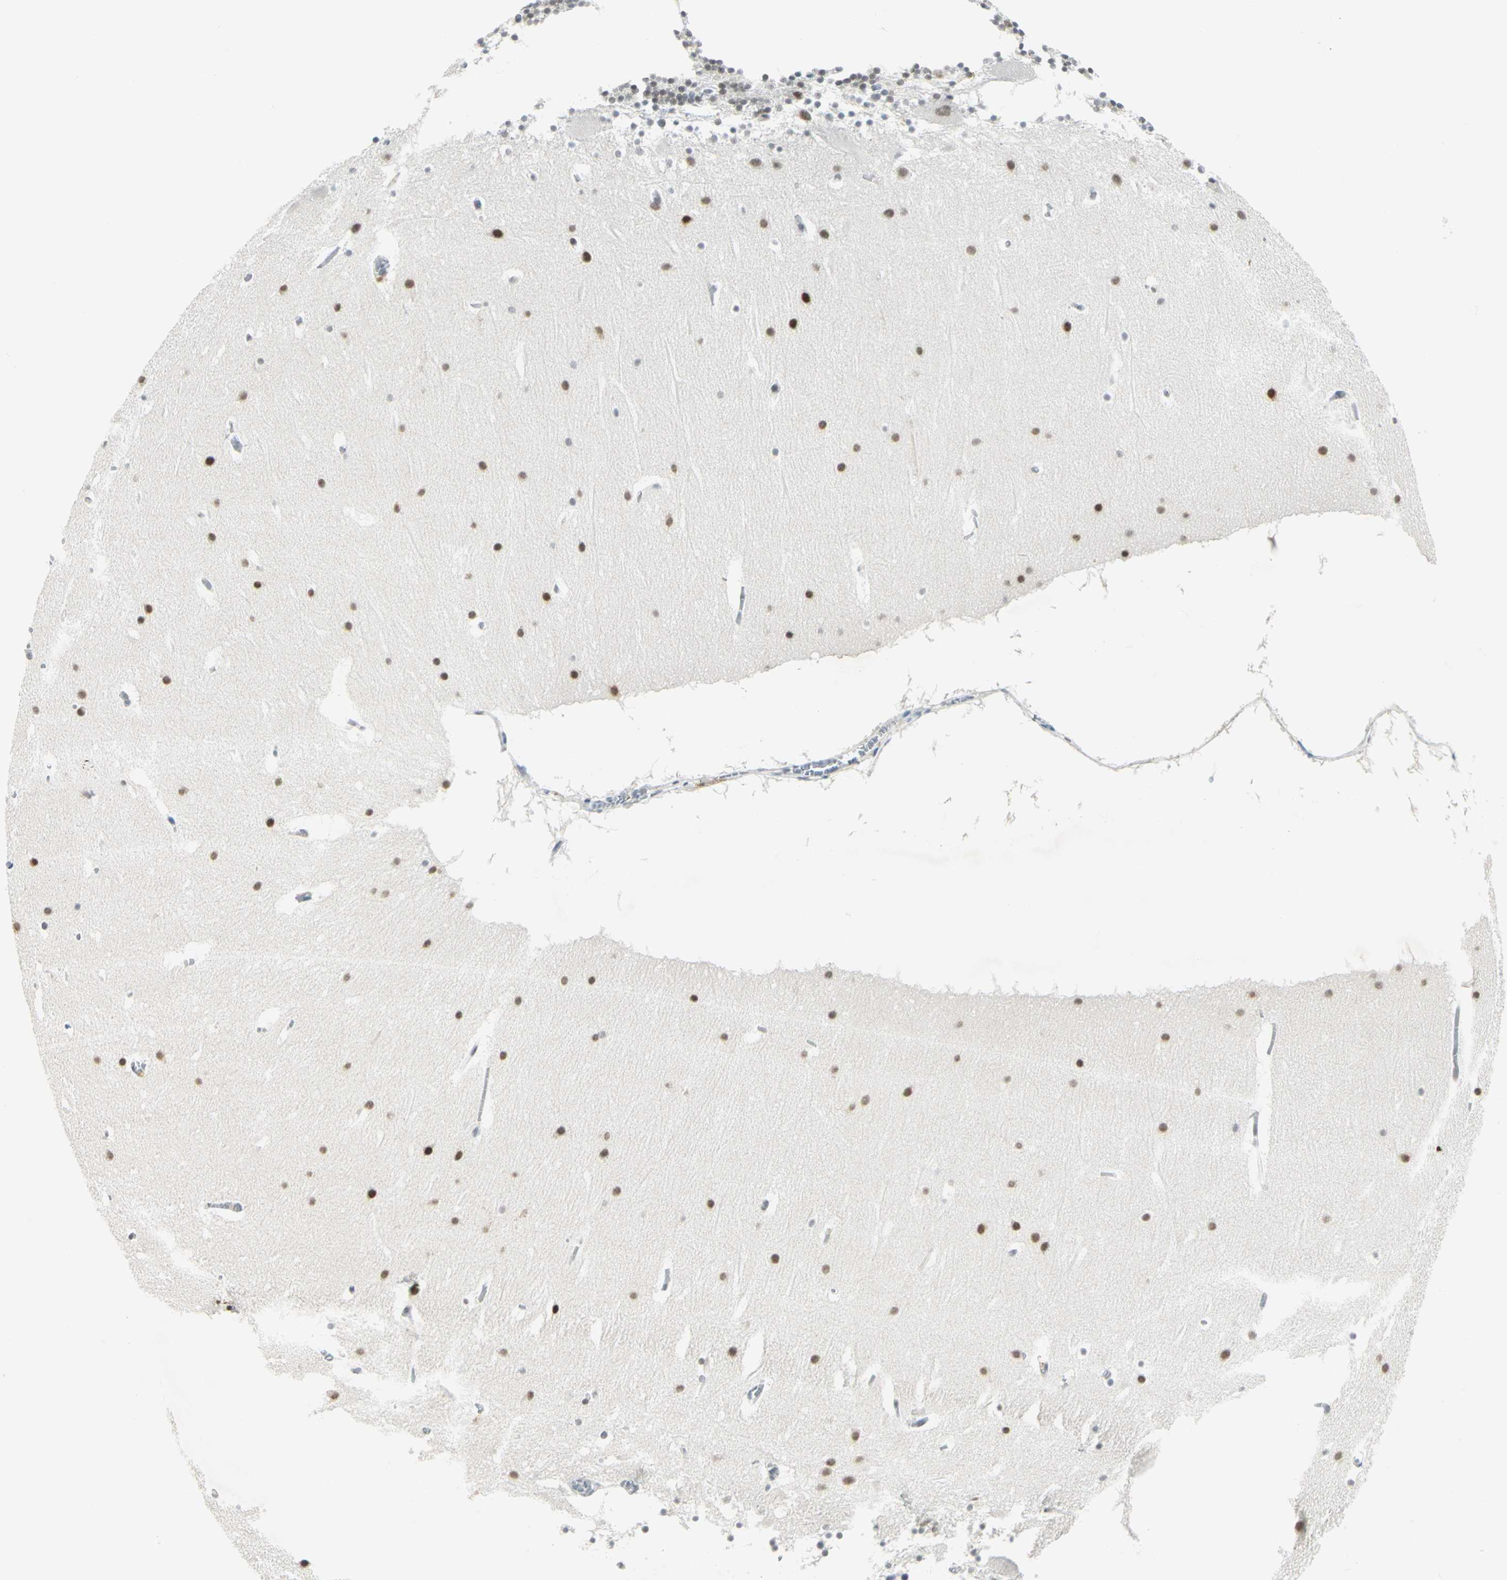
{"staining": {"intensity": "weak", "quantity": "<25%", "location": "nuclear"}, "tissue": "cerebellum", "cell_type": "Cells in granular layer", "image_type": "normal", "snomed": [{"axis": "morphology", "description": "Normal tissue, NOS"}, {"axis": "topography", "description": "Cerebellum"}], "caption": "This is an IHC micrograph of unremarkable human cerebellum. There is no expression in cells in granular layer.", "gene": "MTMR10", "patient": {"sex": "male", "age": 45}}